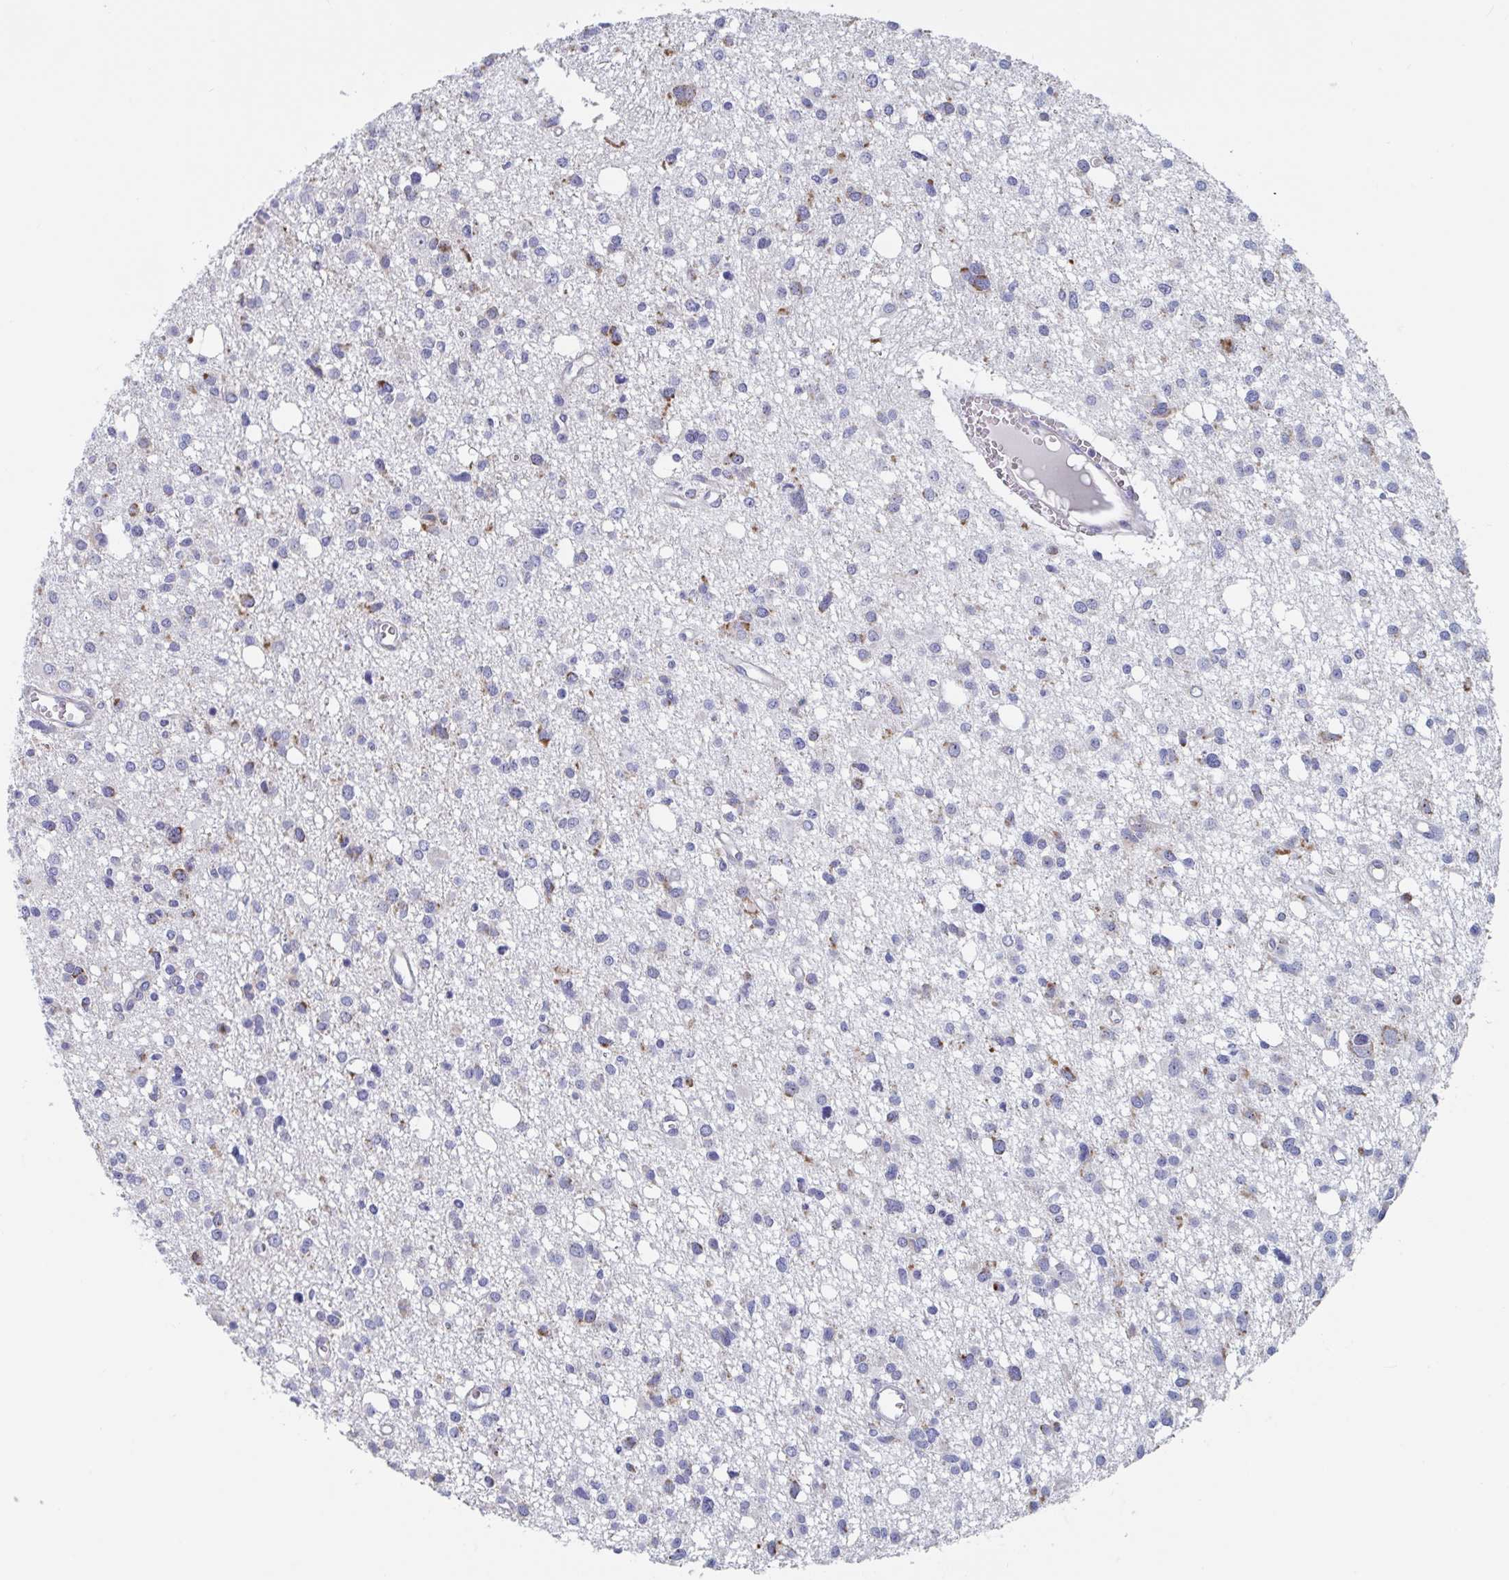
{"staining": {"intensity": "moderate", "quantity": "<25%", "location": "cytoplasmic/membranous"}, "tissue": "glioma", "cell_type": "Tumor cells", "image_type": "cancer", "snomed": [{"axis": "morphology", "description": "Glioma, malignant, High grade"}, {"axis": "topography", "description": "Brain"}], "caption": "Protein expression analysis of malignant high-grade glioma shows moderate cytoplasmic/membranous expression in approximately <25% of tumor cells. (DAB IHC with brightfield microscopy, high magnification).", "gene": "MRPL53", "patient": {"sex": "male", "age": 23}}